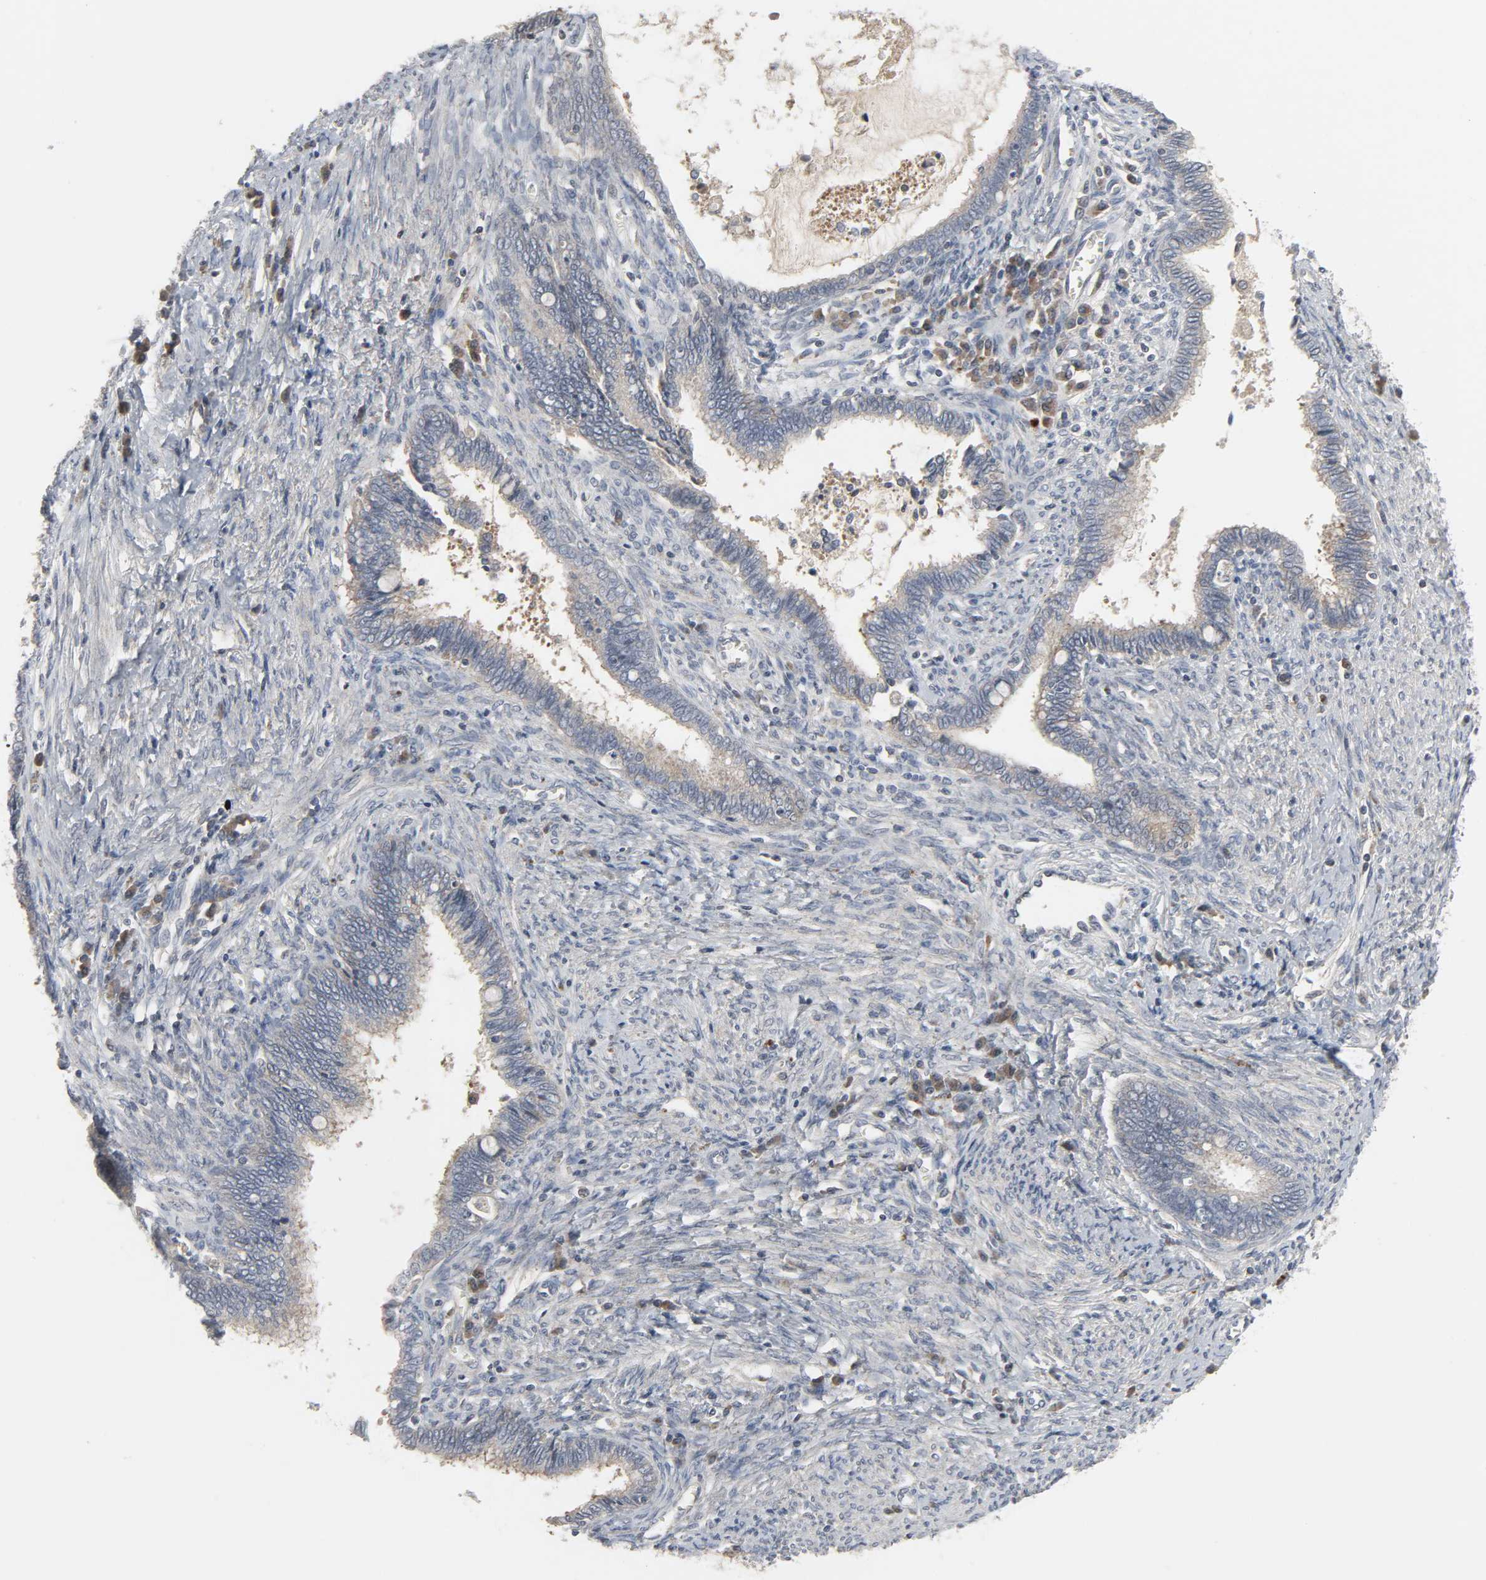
{"staining": {"intensity": "moderate", "quantity": ">75%", "location": "cytoplasmic/membranous"}, "tissue": "cervical cancer", "cell_type": "Tumor cells", "image_type": "cancer", "snomed": [{"axis": "morphology", "description": "Adenocarcinoma, NOS"}, {"axis": "topography", "description": "Cervix"}], "caption": "IHC (DAB) staining of cervical cancer demonstrates moderate cytoplasmic/membranous protein positivity in approximately >75% of tumor cells. Using DAB (3,3'-diaminobenzidine) (brown) and hematoxylin (blue) stains, captured at high magnification using brightfield microscopy.", "gene": "CLIP1", "patient": {"sex": "female", "age": 44}}